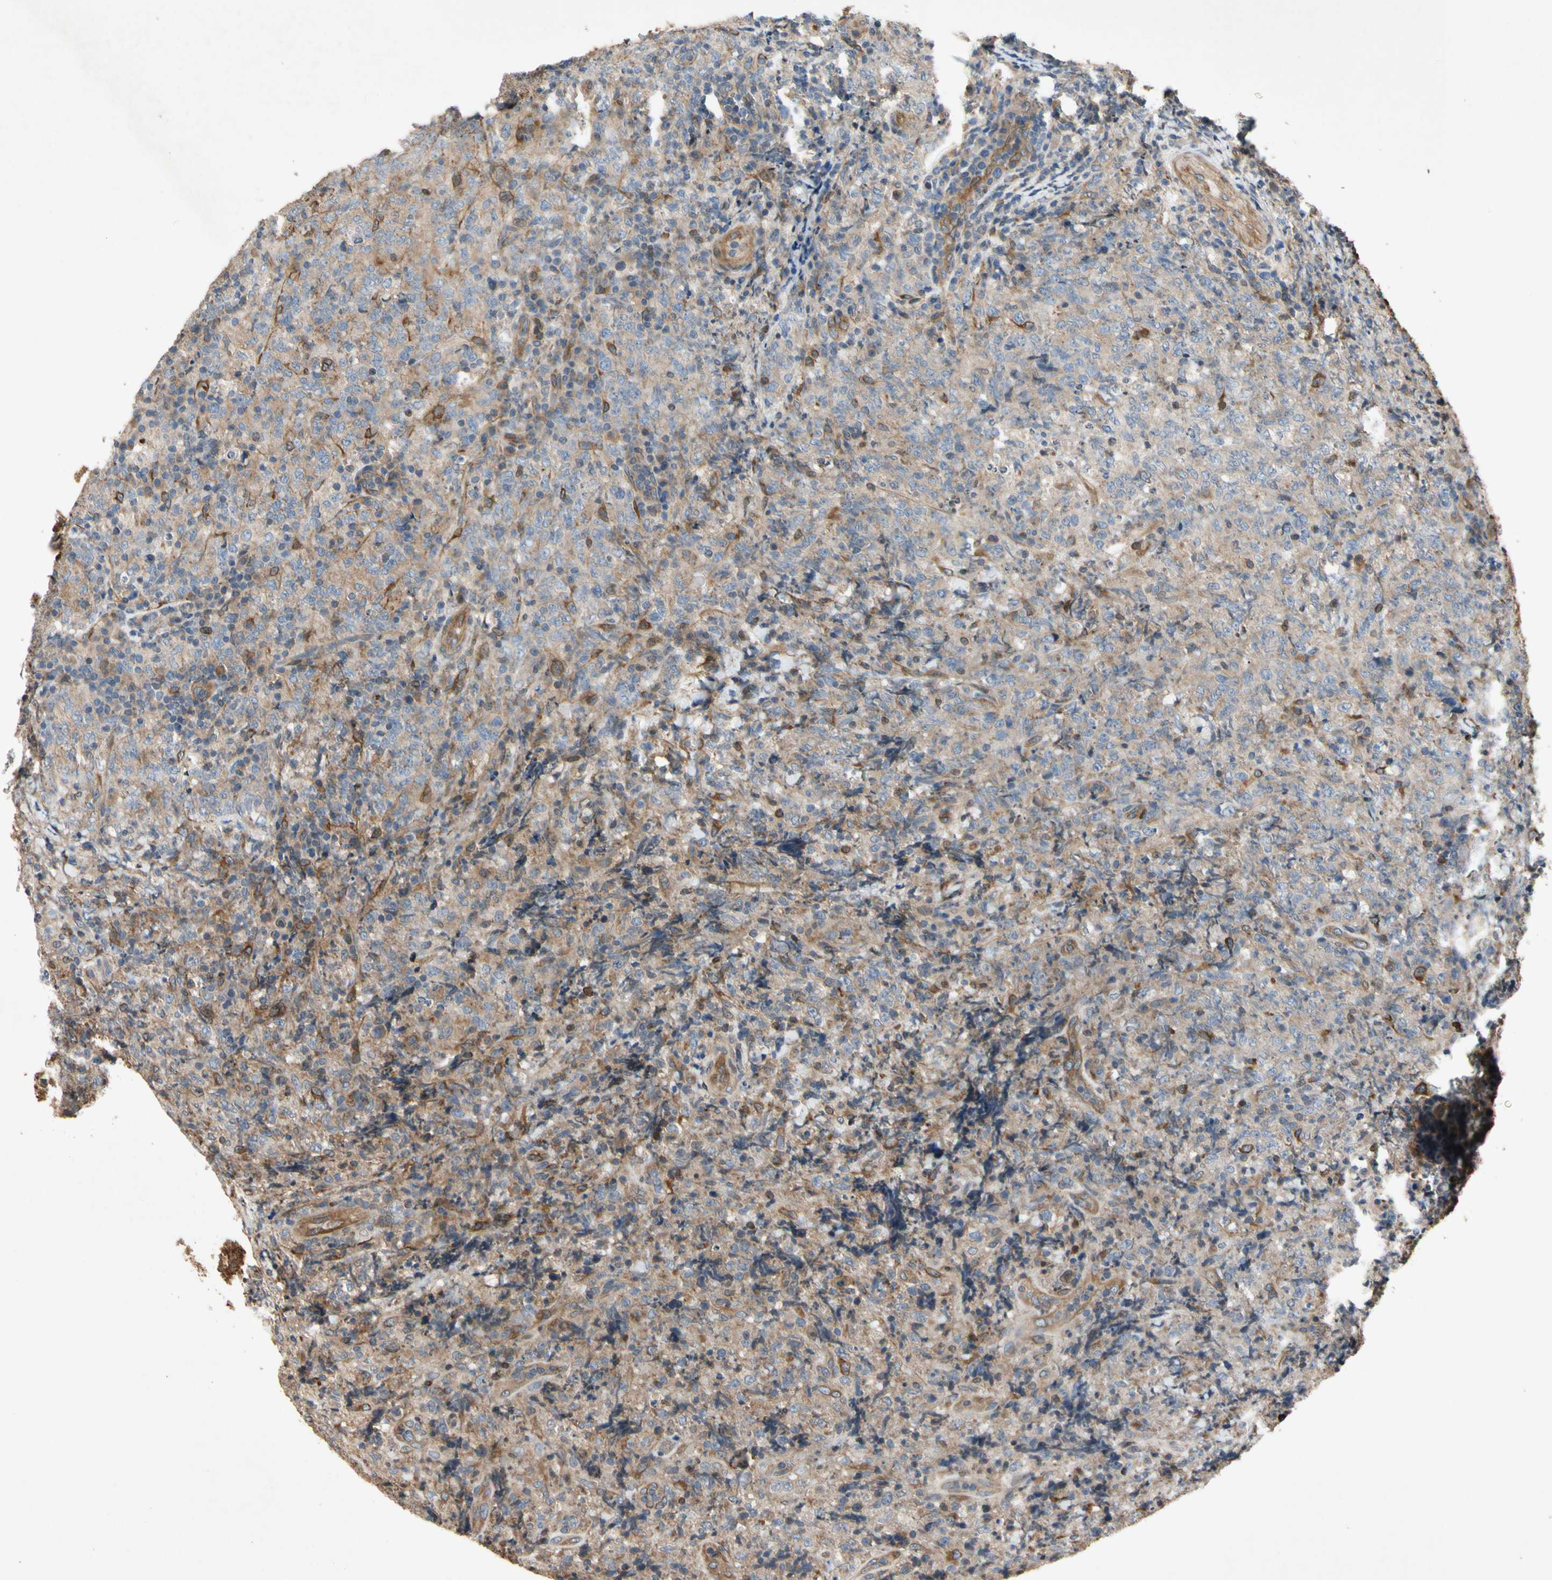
{"staining": {"intensity": "weak", "quantity": "25%-75%", "location": "cytoplasmic/membranous"}, "tissue": "lymphoma", "cell_type": "Tumor cells", "image_type": "cancer", "snomed": [{"axis": "morphology", "description": "Malignant lymphoma, non-Hodgkin's type, High grade"}, {"axis": "topography", "description": "Tonsil"}], "caption": "IHC photomicrograph of human high-grade malignant lymphoma, non-Hodgkin's type stained for a protein (brown), which displays low levels of weak cytoplasmic/membranous positivity in approximately 25%-75% of tumor cells.", "gene": "CRTAC1", "patient": {"sex": "female", "age": 36}}